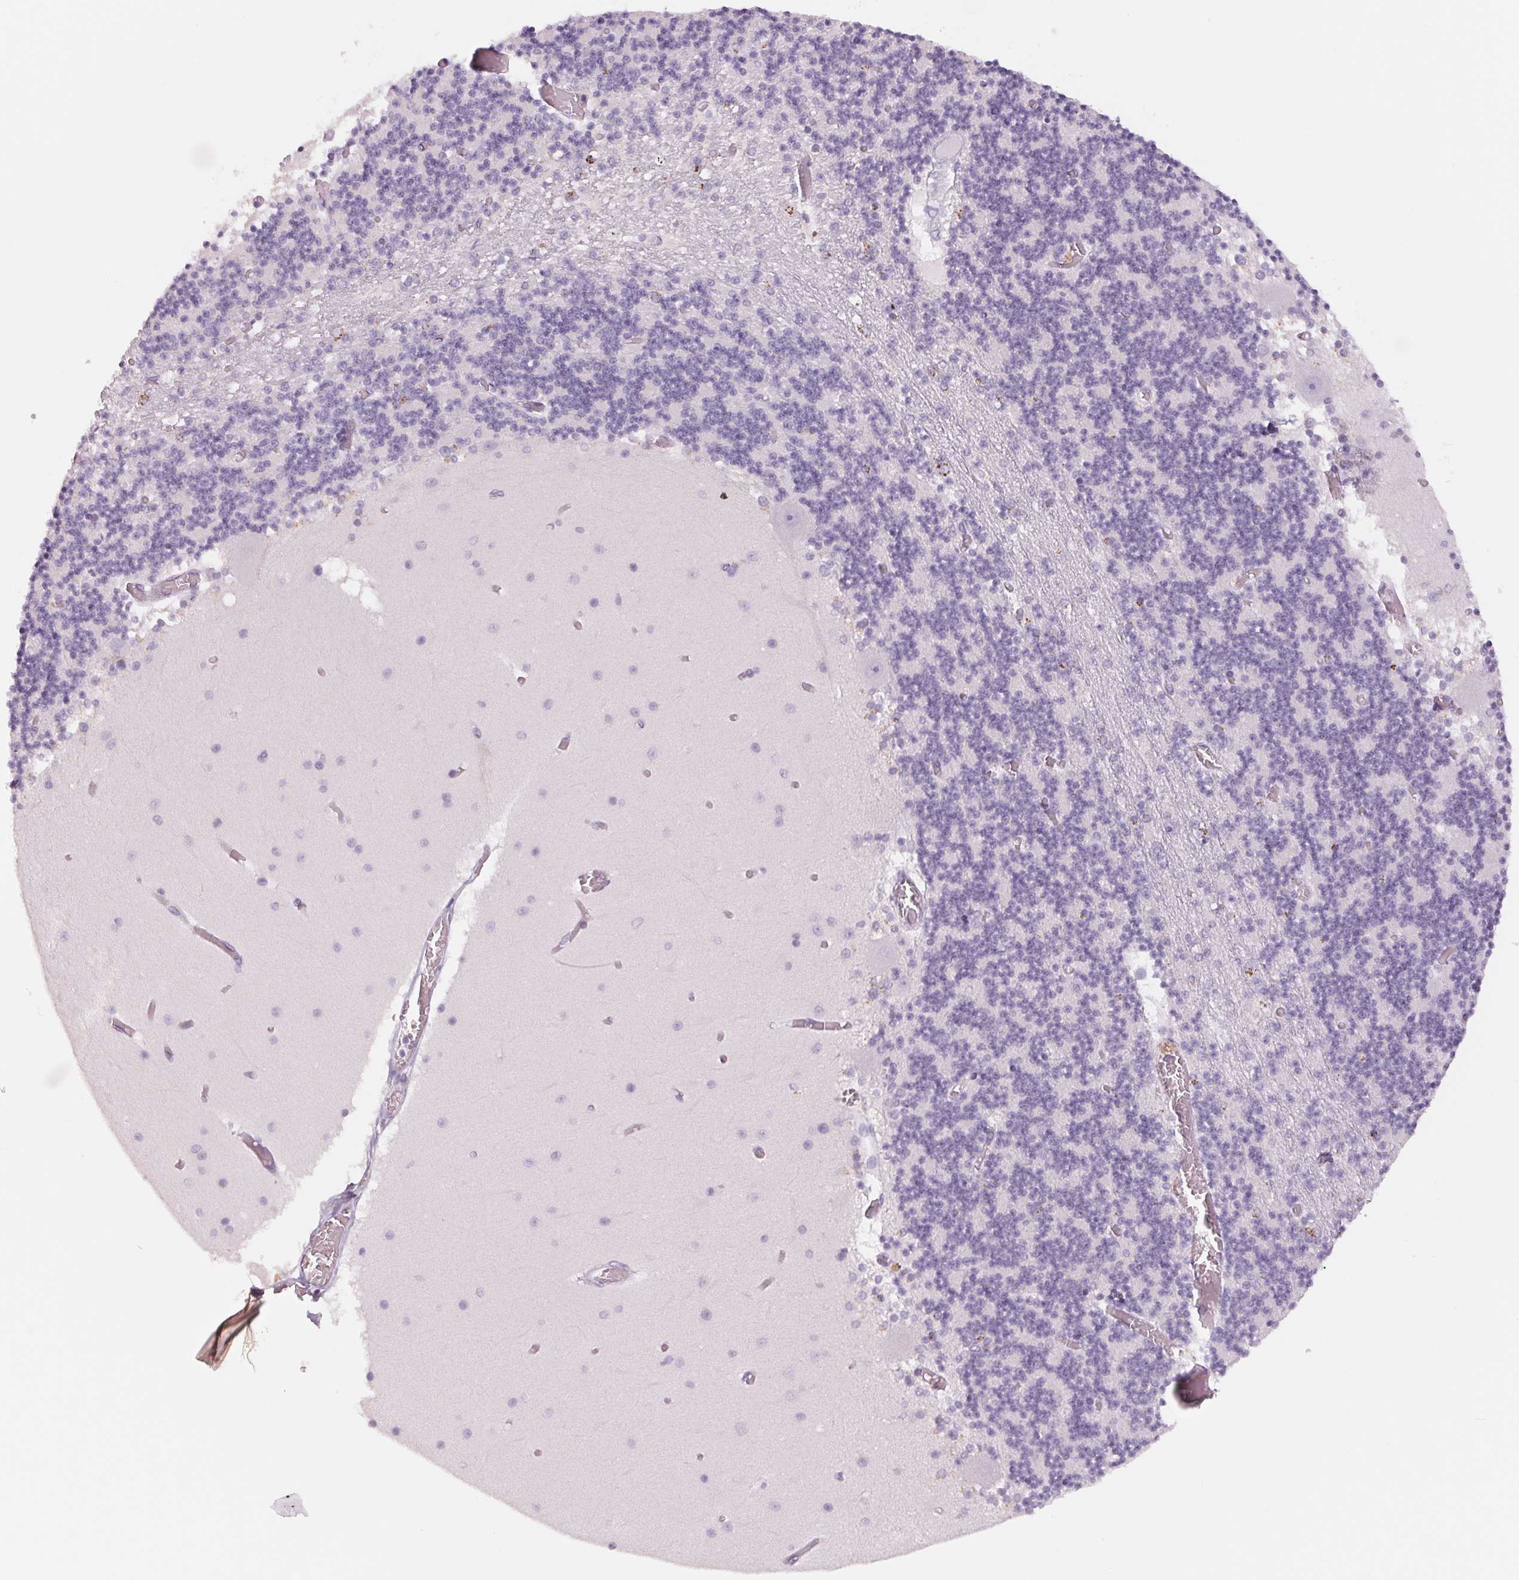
{"staining": {"intensity": "negative", "quantity": "none", "location": "none"}, "tissue": "cerebellum", "cell_type": "Cells in granular layer", "image_type": "normal", "snomed": [{"axis": "morphology", "description": "Normal tissue, NOS"}, {"axis": "topography", "description": "Cerebellum"}], "caption": "An immunohistochemistry histopathology image of unremarkable cerebellum is shown. There is no staining in cells in granular layer of cerebellum. (DAB (3,3'-diaminobenzidine) IHC with hematoxylin counter stain).", "gene": "GALNT7", "patient": {"sex": "female", "age": 28}}